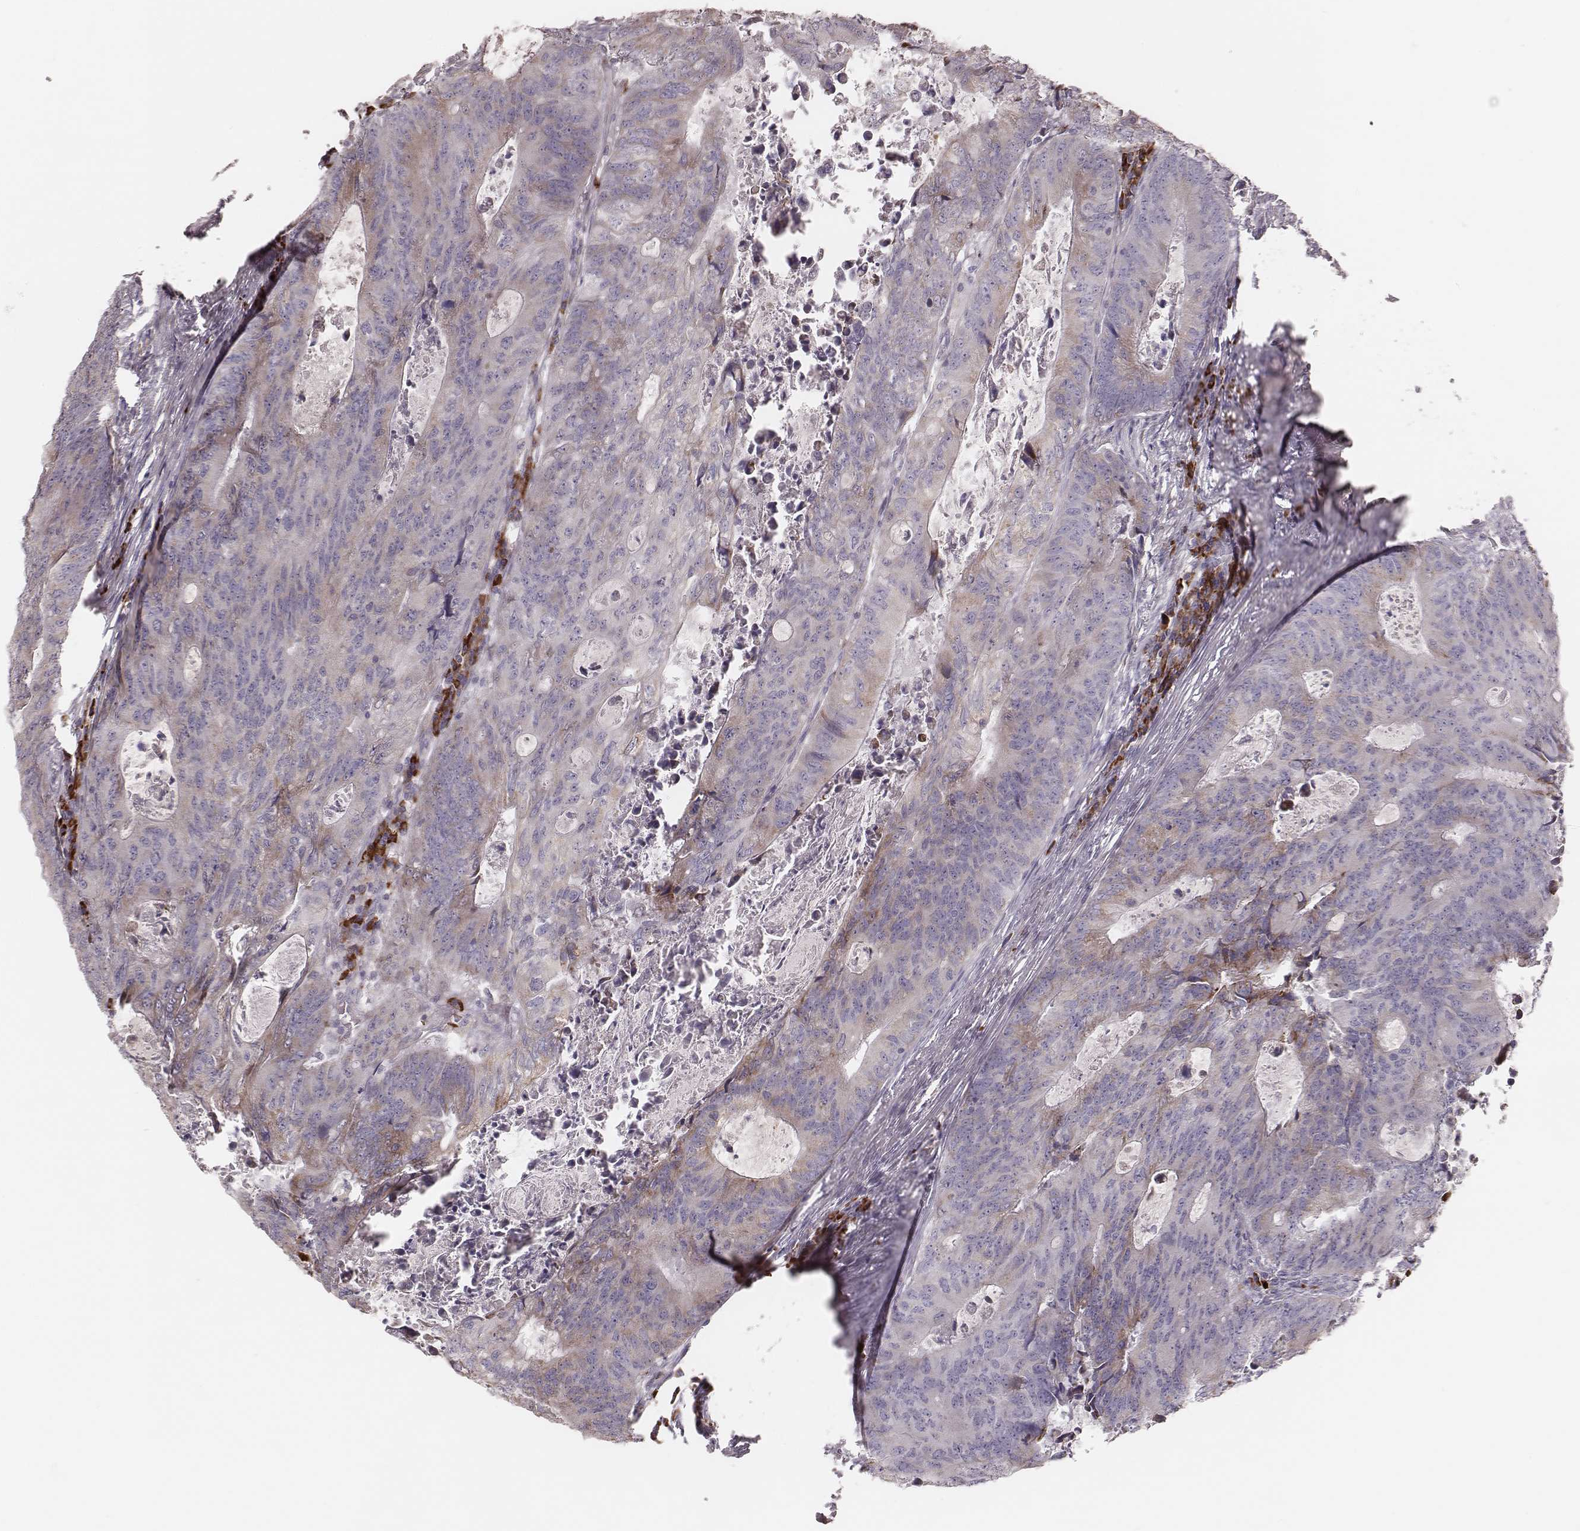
{"staining": {"intensity": "weak", "quantity": "25%-75%", "location": "cytoplasmic/membranous"}, "tissue": "colorectal cancer", "cell_type": "Tumor cells", "image_type": "cancer", "snomed": [{"axis": "morphology", "description": "Adenocarcinoma, NOS"}, {"axis": "topography", "description": "Colon"}], "caption": "Colorectal cancer (adenocarcinoma) stained for a protein displays weak cytoplasmic/membranous positivity in tumor cells.", "gene": "KIF5C", "patient": {"sex": "male", "age": 67}}